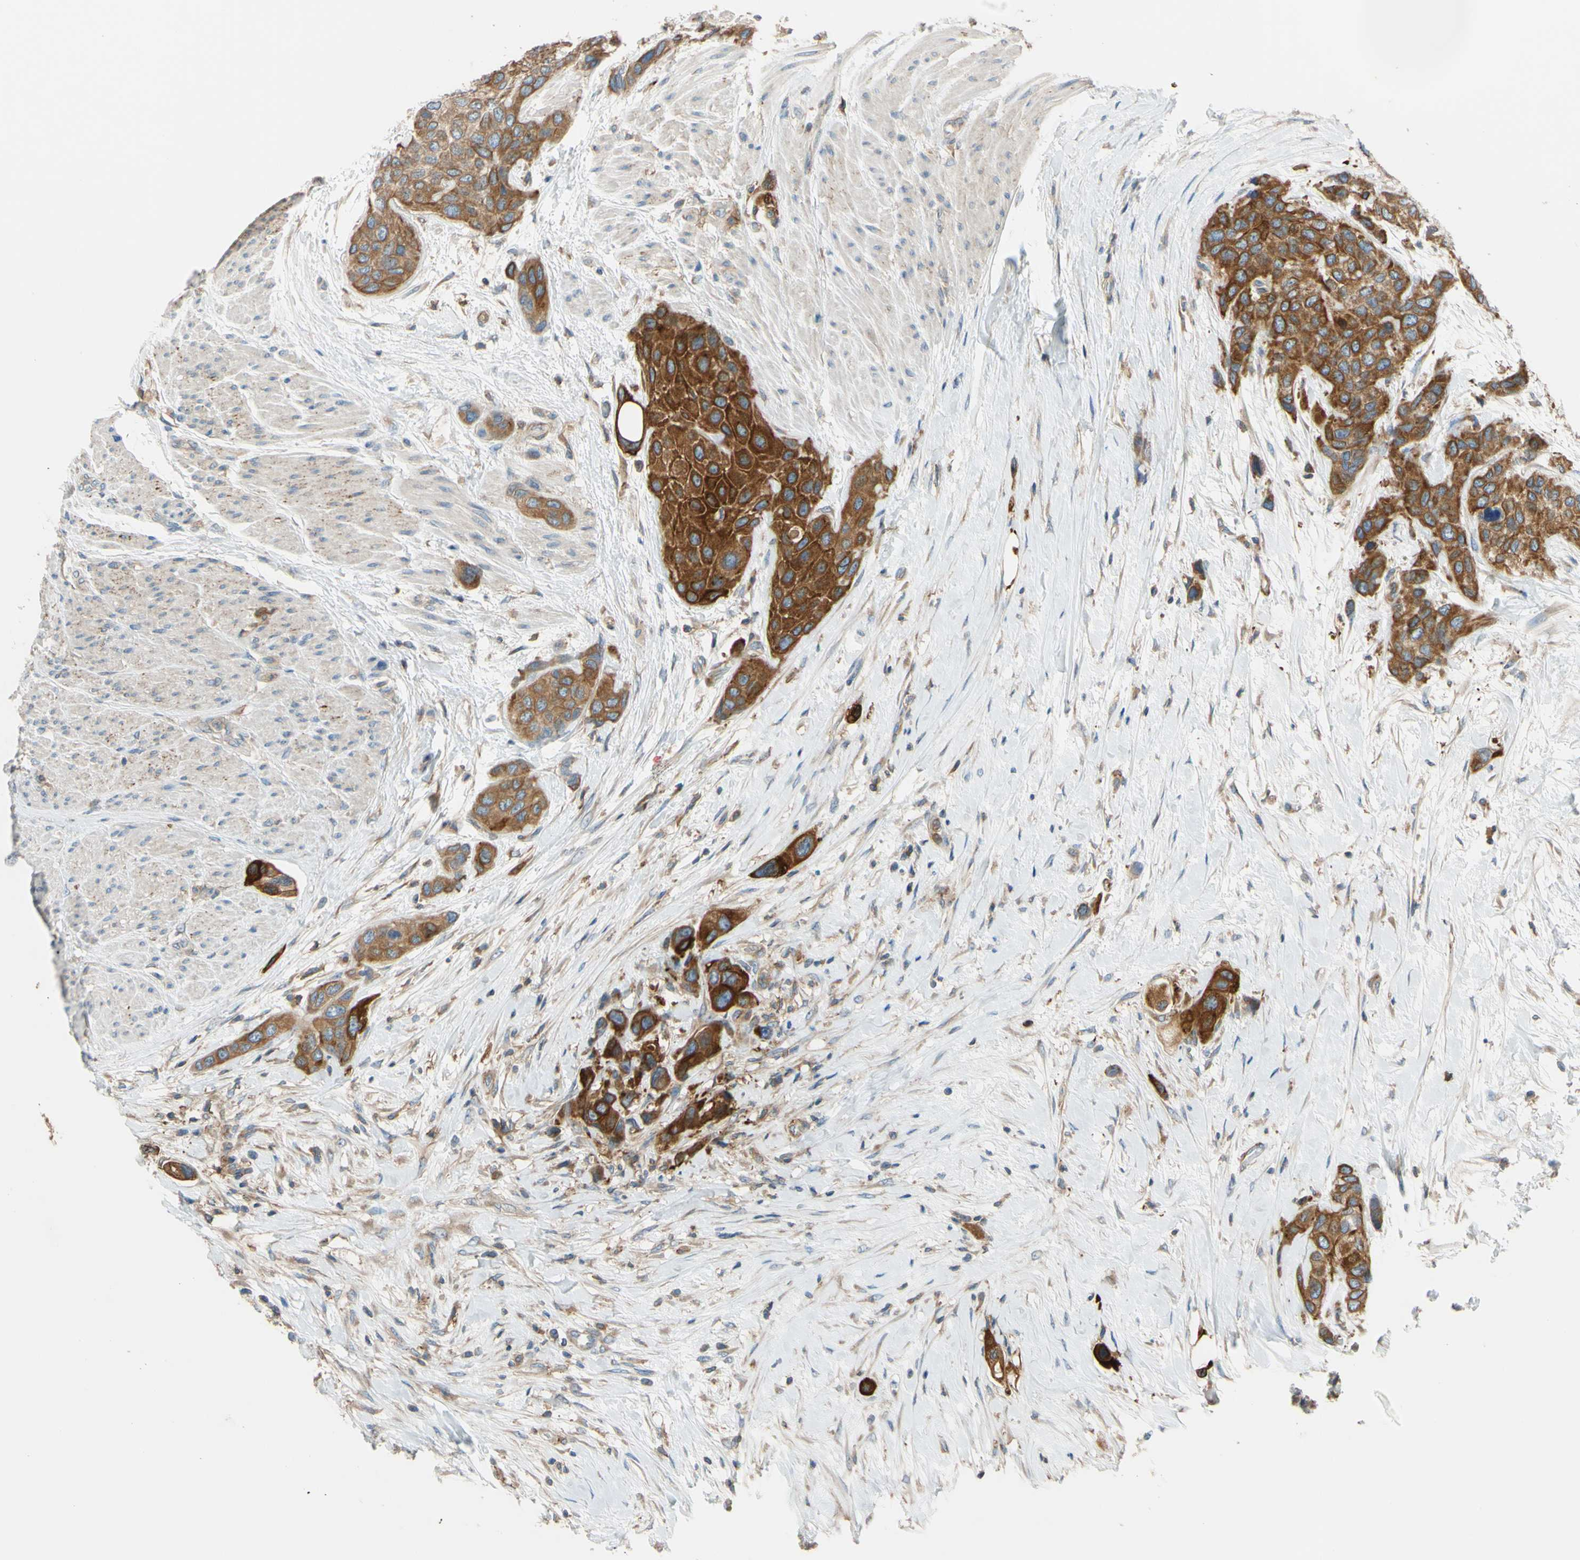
{"staining": {"intensity": "moderate", "quantity": ">75%", "location": "cytoplasmic/membranous"}, "tissue": "urothelial cancer", "cell_type": "Tumor cells", "image_type": "cancer", "snomed": [{"axis": "morphology", "description": "Urothelial carcinoma, High grade"}, {"axis": "topography", "description": "Urinary bladder"}], "caption": "Immunohistochemistry (IHC) of urothelial cancer exhibits medium levels of moderate cytoplasmic/membranous positivity in approximately >75% of tumor cells.", "gene": "POR", "patient": {"sex": "female", "age": 56}}